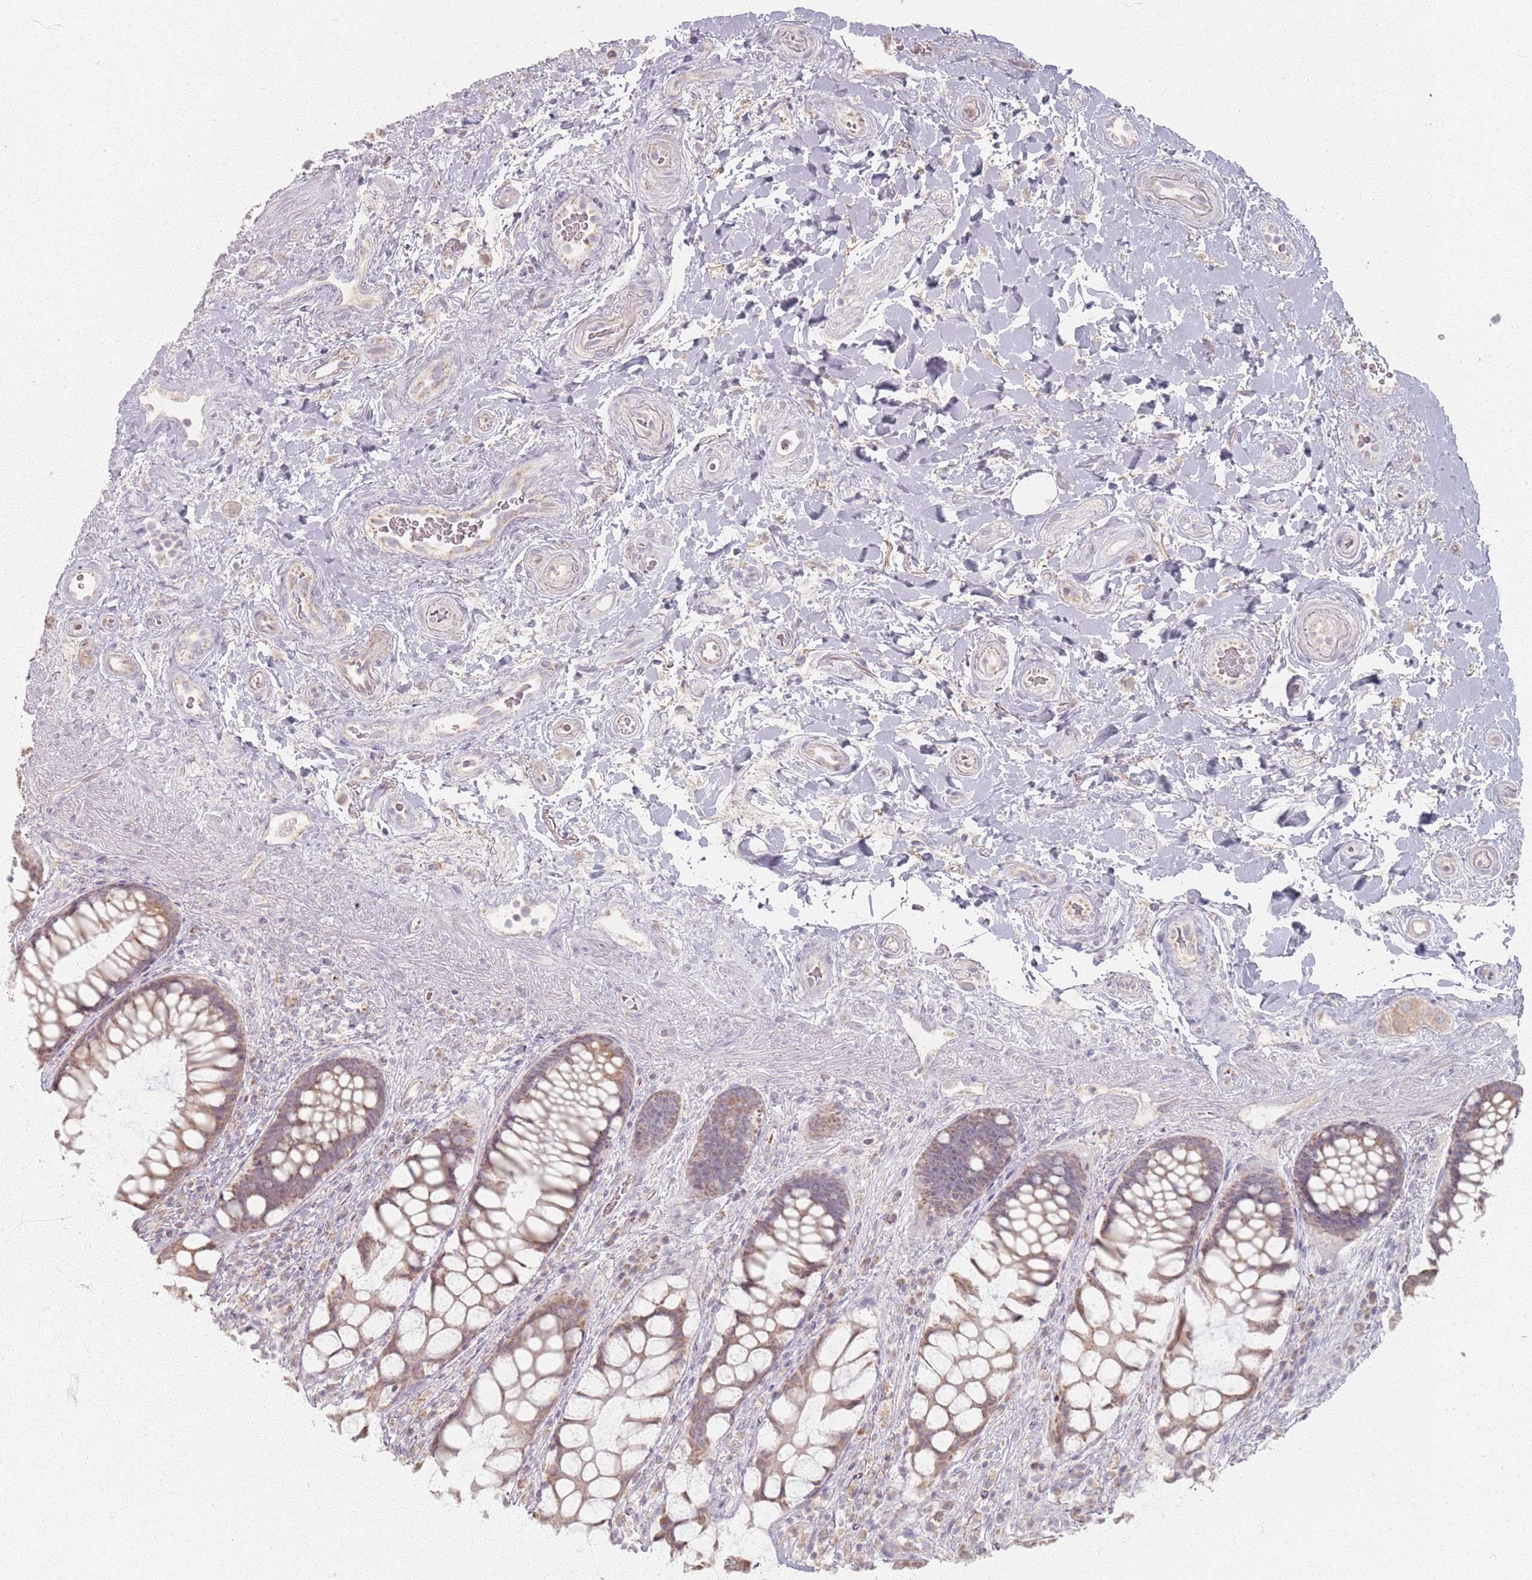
{"staining": {"intensity": "moderate", "quantity": "25%-75%", "location": "cytoplasmic/membranous"}, "tissue": "rectum", "cell_type": "Glandular cells", "image_type": "normal", "snomed": [{"axis": "morphology", "description": "Normal tissue, NOS"}, {"axis": "topography", "description": "Rectum"}], "caption": "Immunohistochemistry of benign human rectum demonstrates medium levels of moderate cytoplasmic/membranous staining in about 25%-75% of glandular cells. (DAB IHC with brightfield microscopy, high magnification).", "gene": "PKD2L2", "patient": {"sex": "female", "age": 58}}